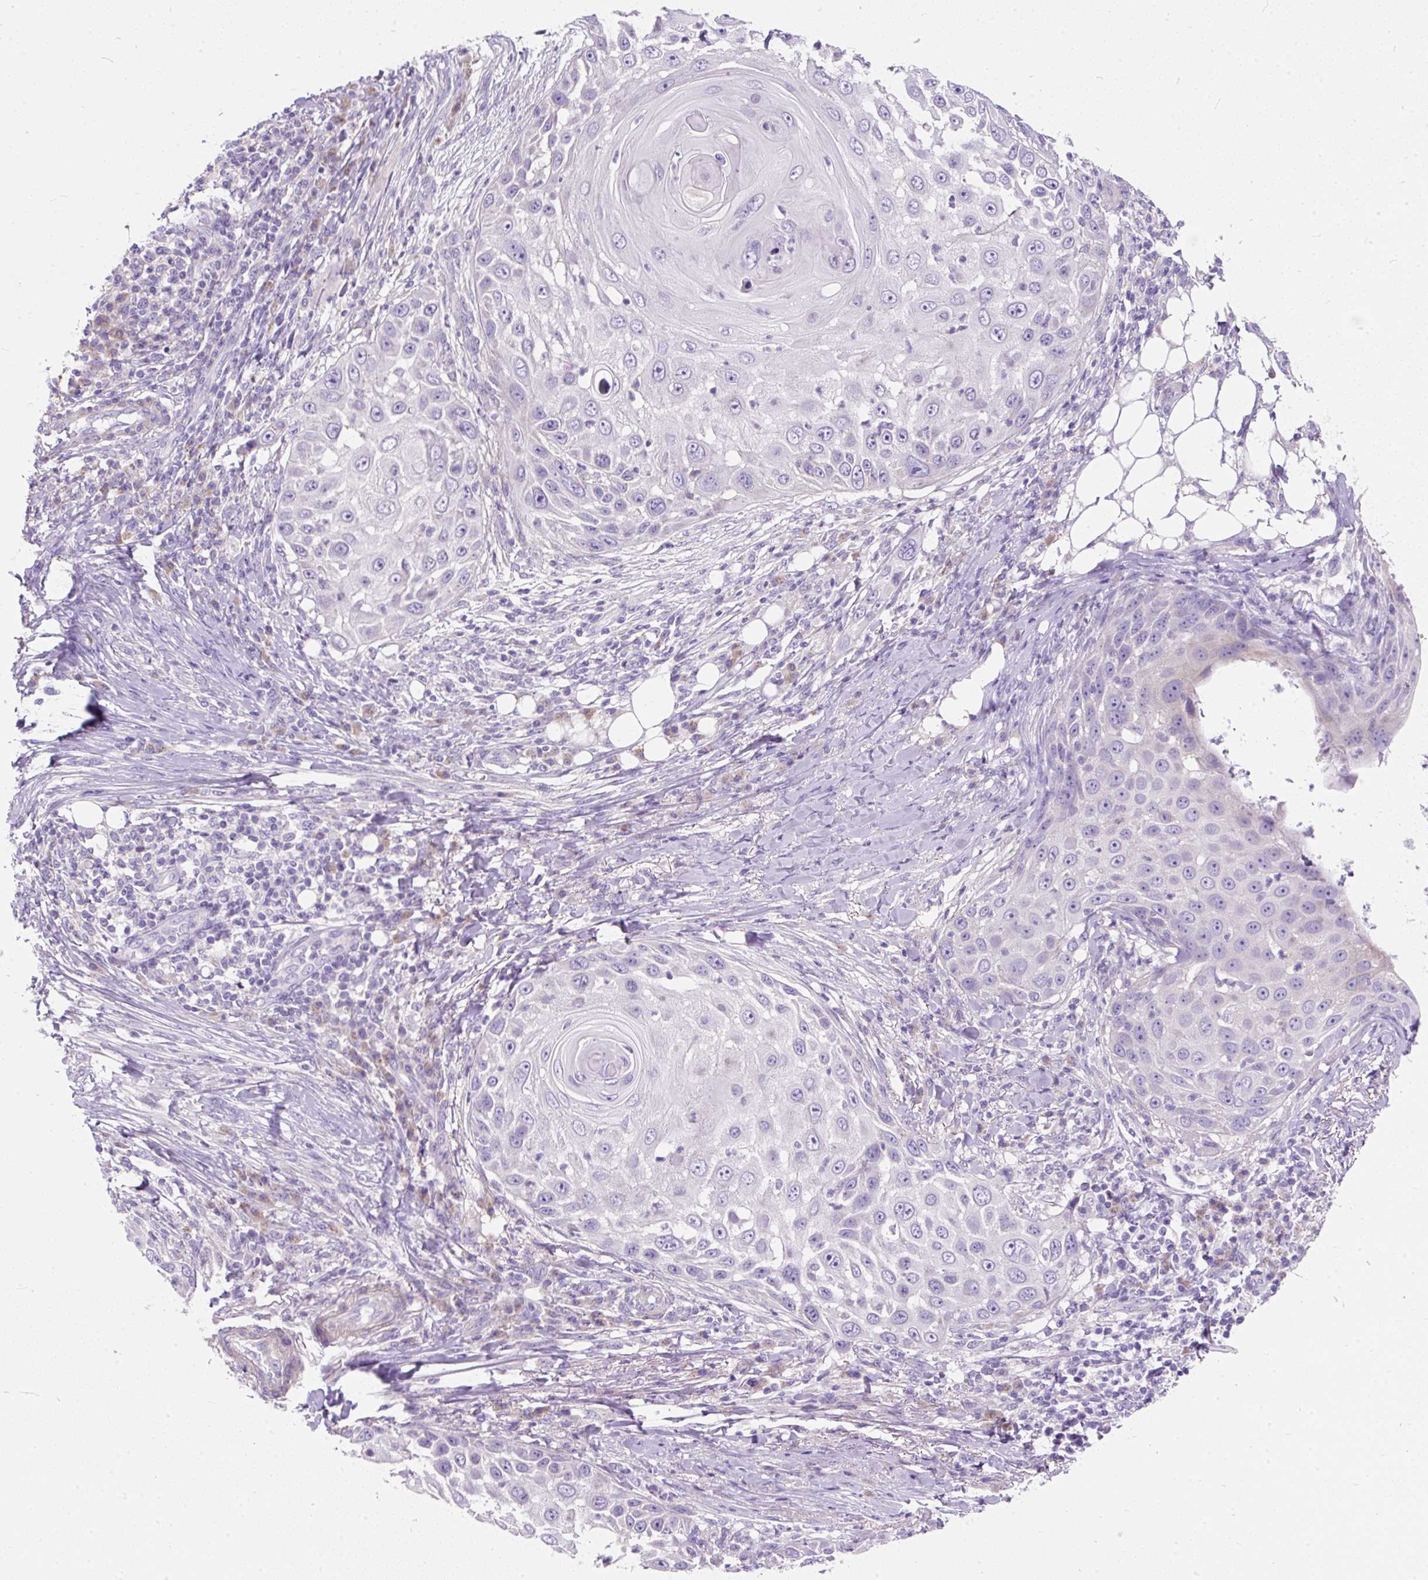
{"staining": {"intensity": "negative", "quantity": "none", "location": "none"}, "tissue": "skin cancer", "cell_type": "Tumor cells", "image_type": "cancer", "snomed": [{"axis": "morphology", "description": "Squamous cell carcinoma, NOS"}, {"axis": "topography", "description": "Skin"}], "caption": "This is an immunohistochemistry image of human skin squamous cell carcinoma. There is no positivity in tumor cells.", "gene": "SUSD5", "patient": {"sex": "female", "age": 44}}